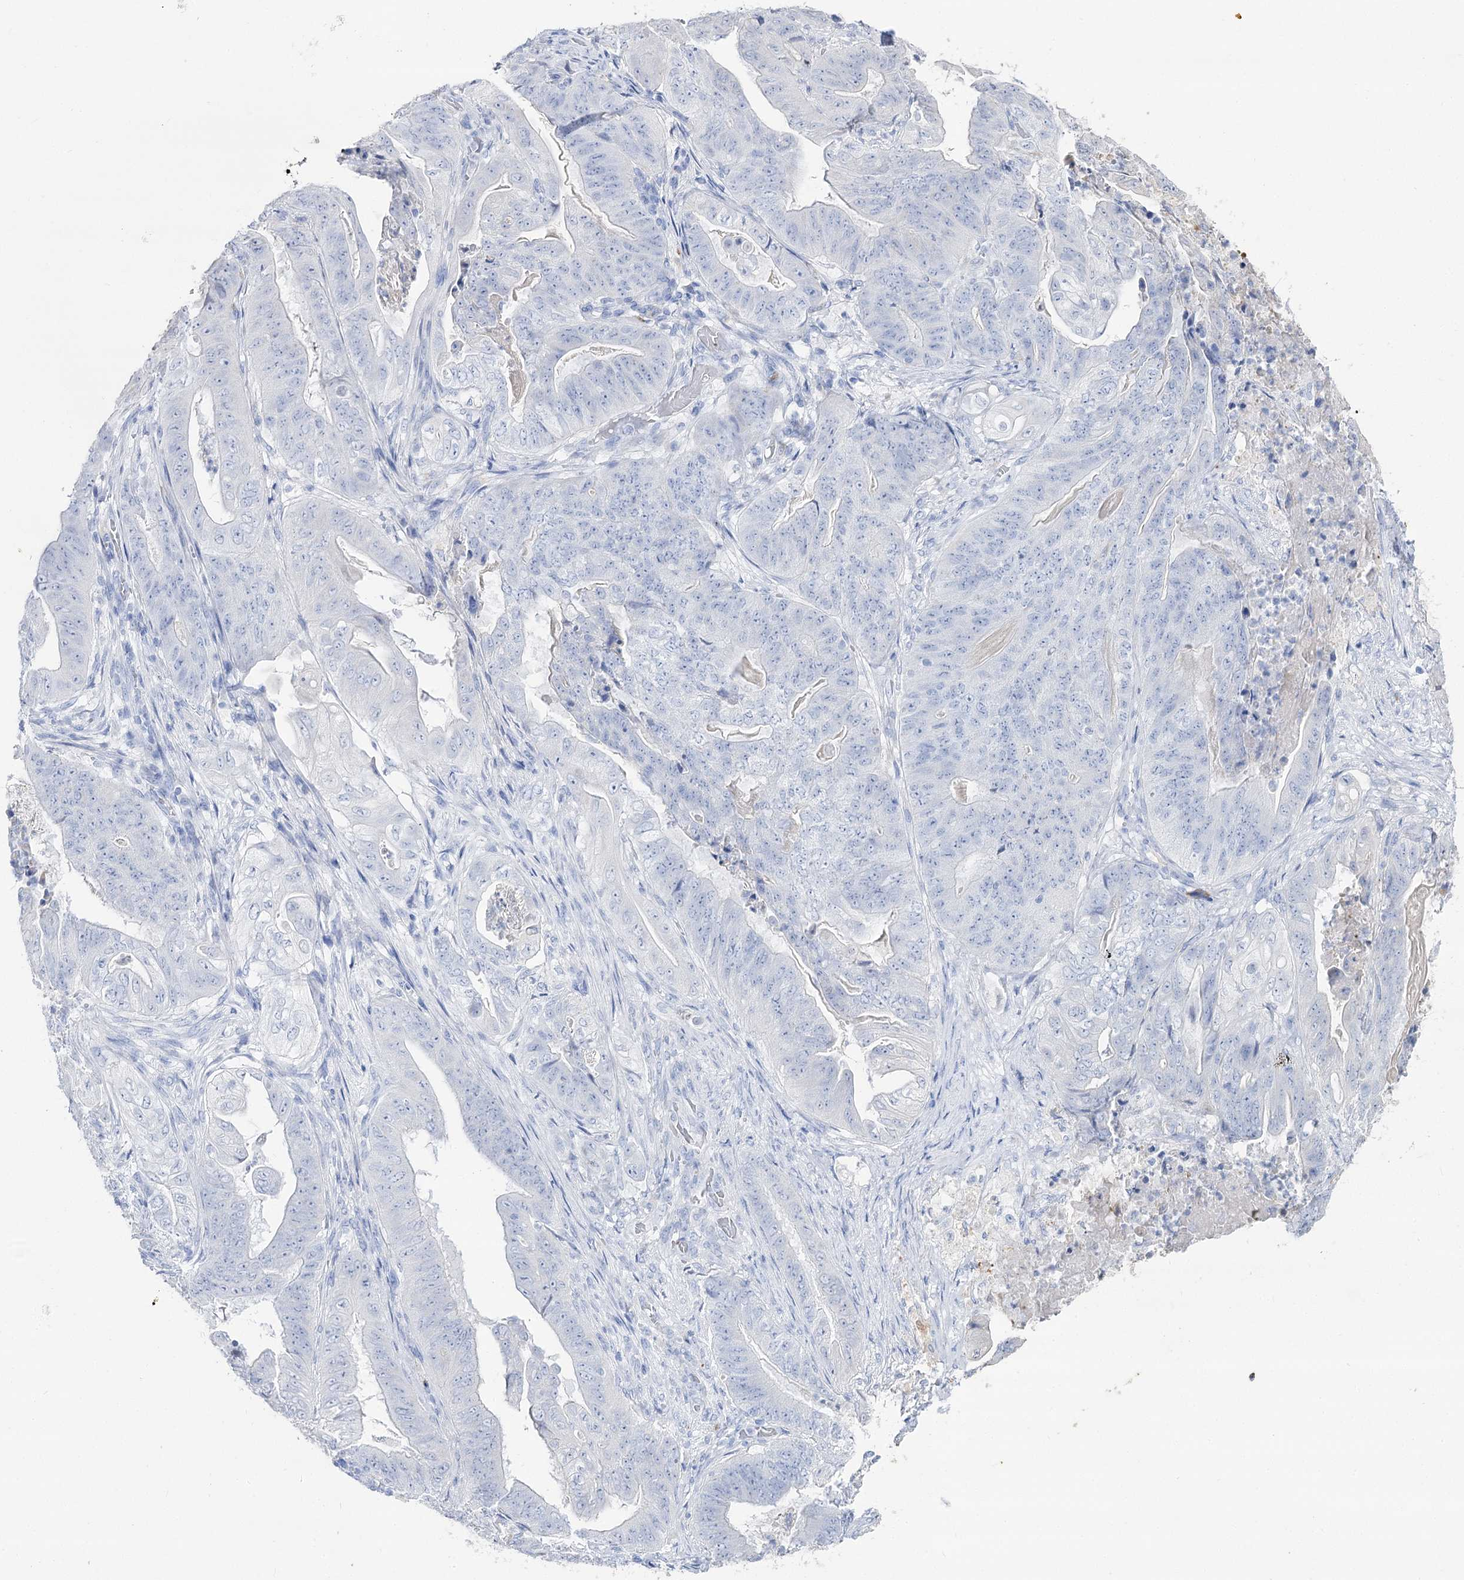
{"staining": {"intensity": "negative", "quantity": "none", "location": "none"}, "tissue": "stomach cancer", "cell_type": "Tumor cells", "image_type": "cancer", "snomed": [{"axis": "morphology", "description": "Adenocarcinoma, NOS"}, {"axis": "topography", "description": "Stomach"}], "caption": "Tumor cells show no significant staining in stomach cancer (adenocarcinoma).", "gene": "SLC3A1", "patient": {"sex": "female", "age": 73}}